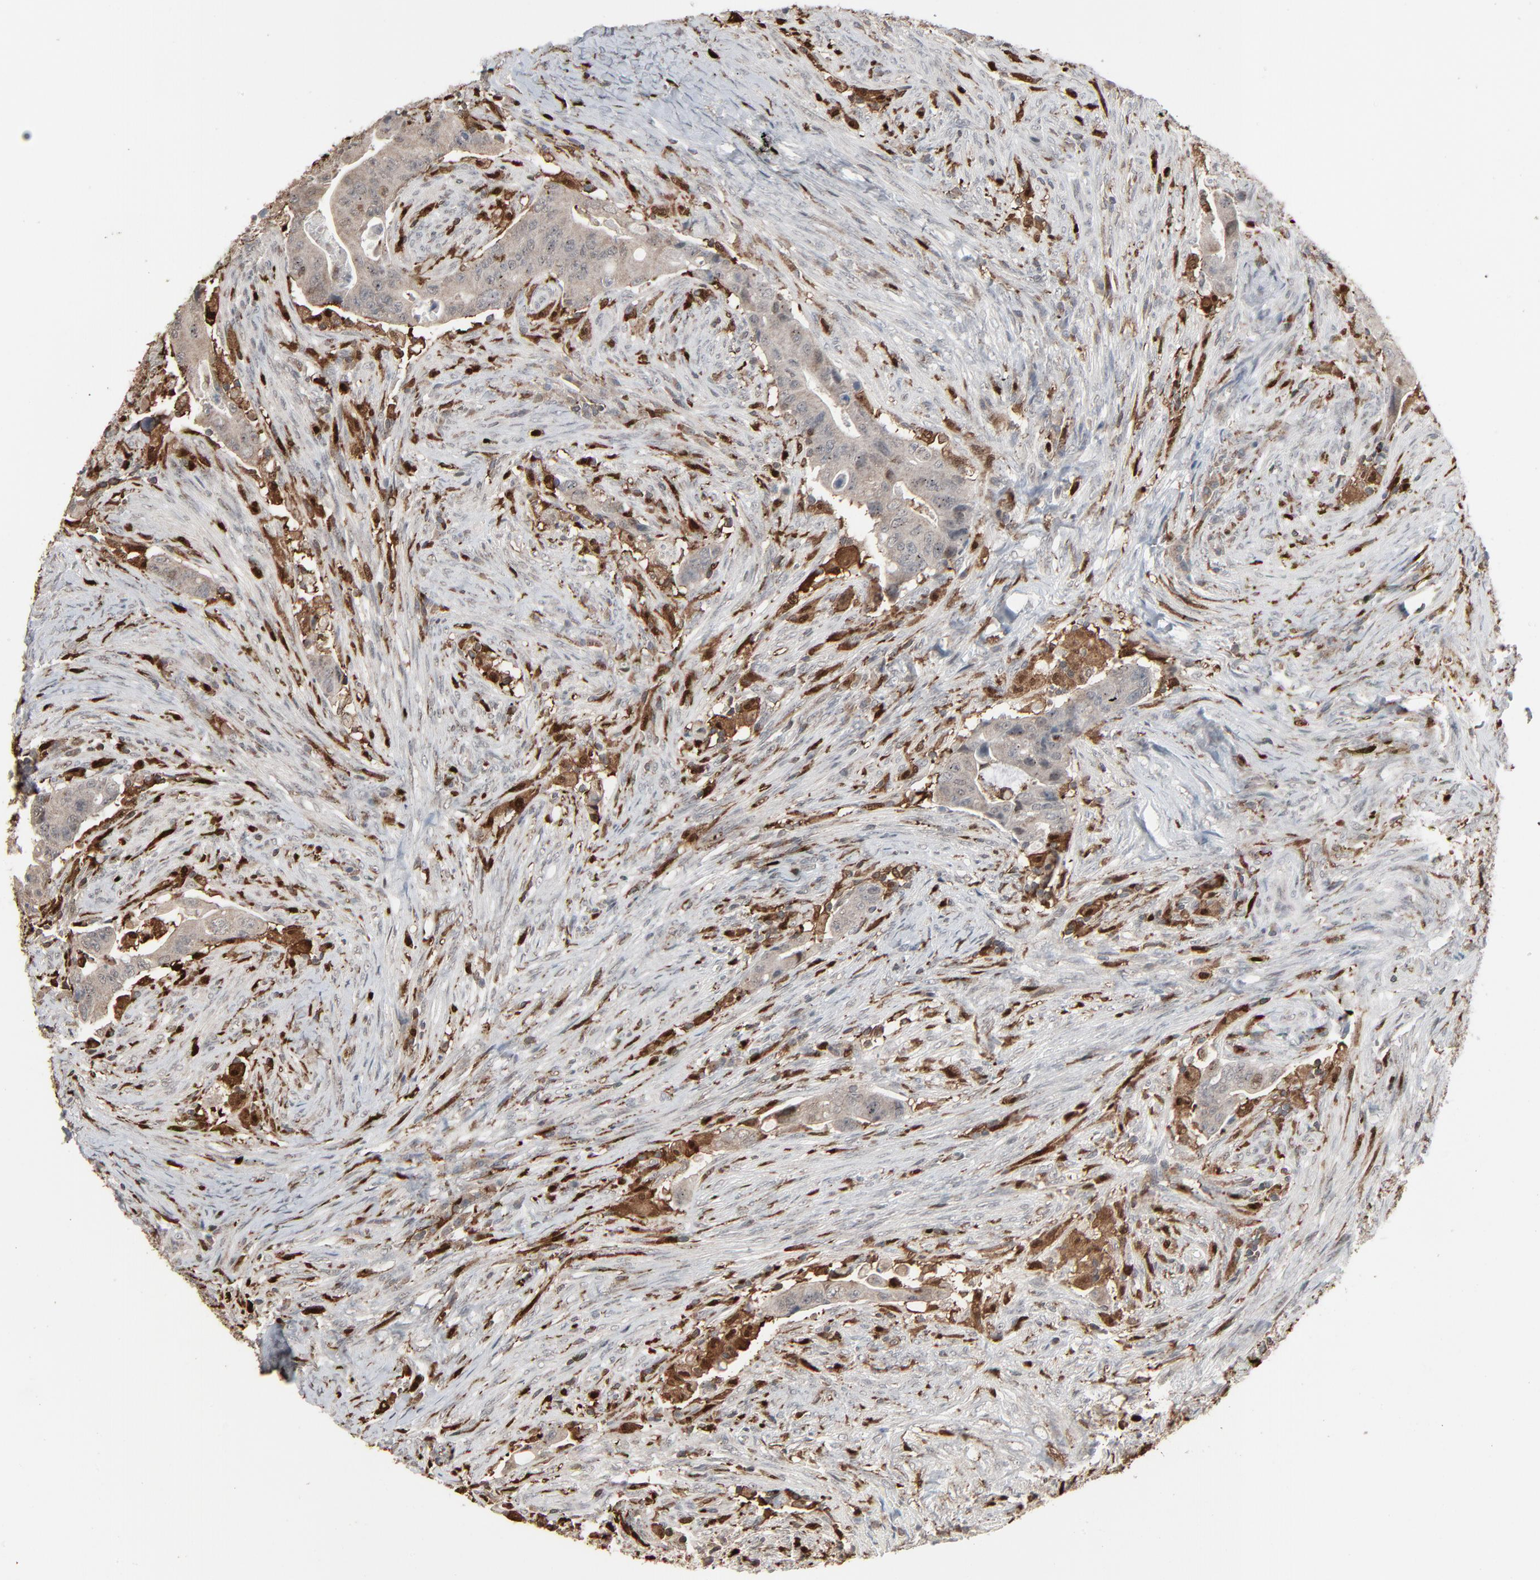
{"staining": {"intensity": "weak", "quantity": ">75%", "location": "cytoplasmic/membranous"}, "tissue": "colorectal cancer", "cell_type": "Tumor cells", "image_type": "cancer", "snomed": [{"axis": "morphology", "description": "Adenocarcinoma, NOS"}, {"axis": "topography", "description": "Rectum"}], "caption": "Protein analysis of adenocarcinoma (colorectal) tissue exhibits weak cytoplasmic/membranous positivity in approximately >75% of tumor cells.", "gene": "DOCK8", "patient": {"sex": "female", "age": 71}}